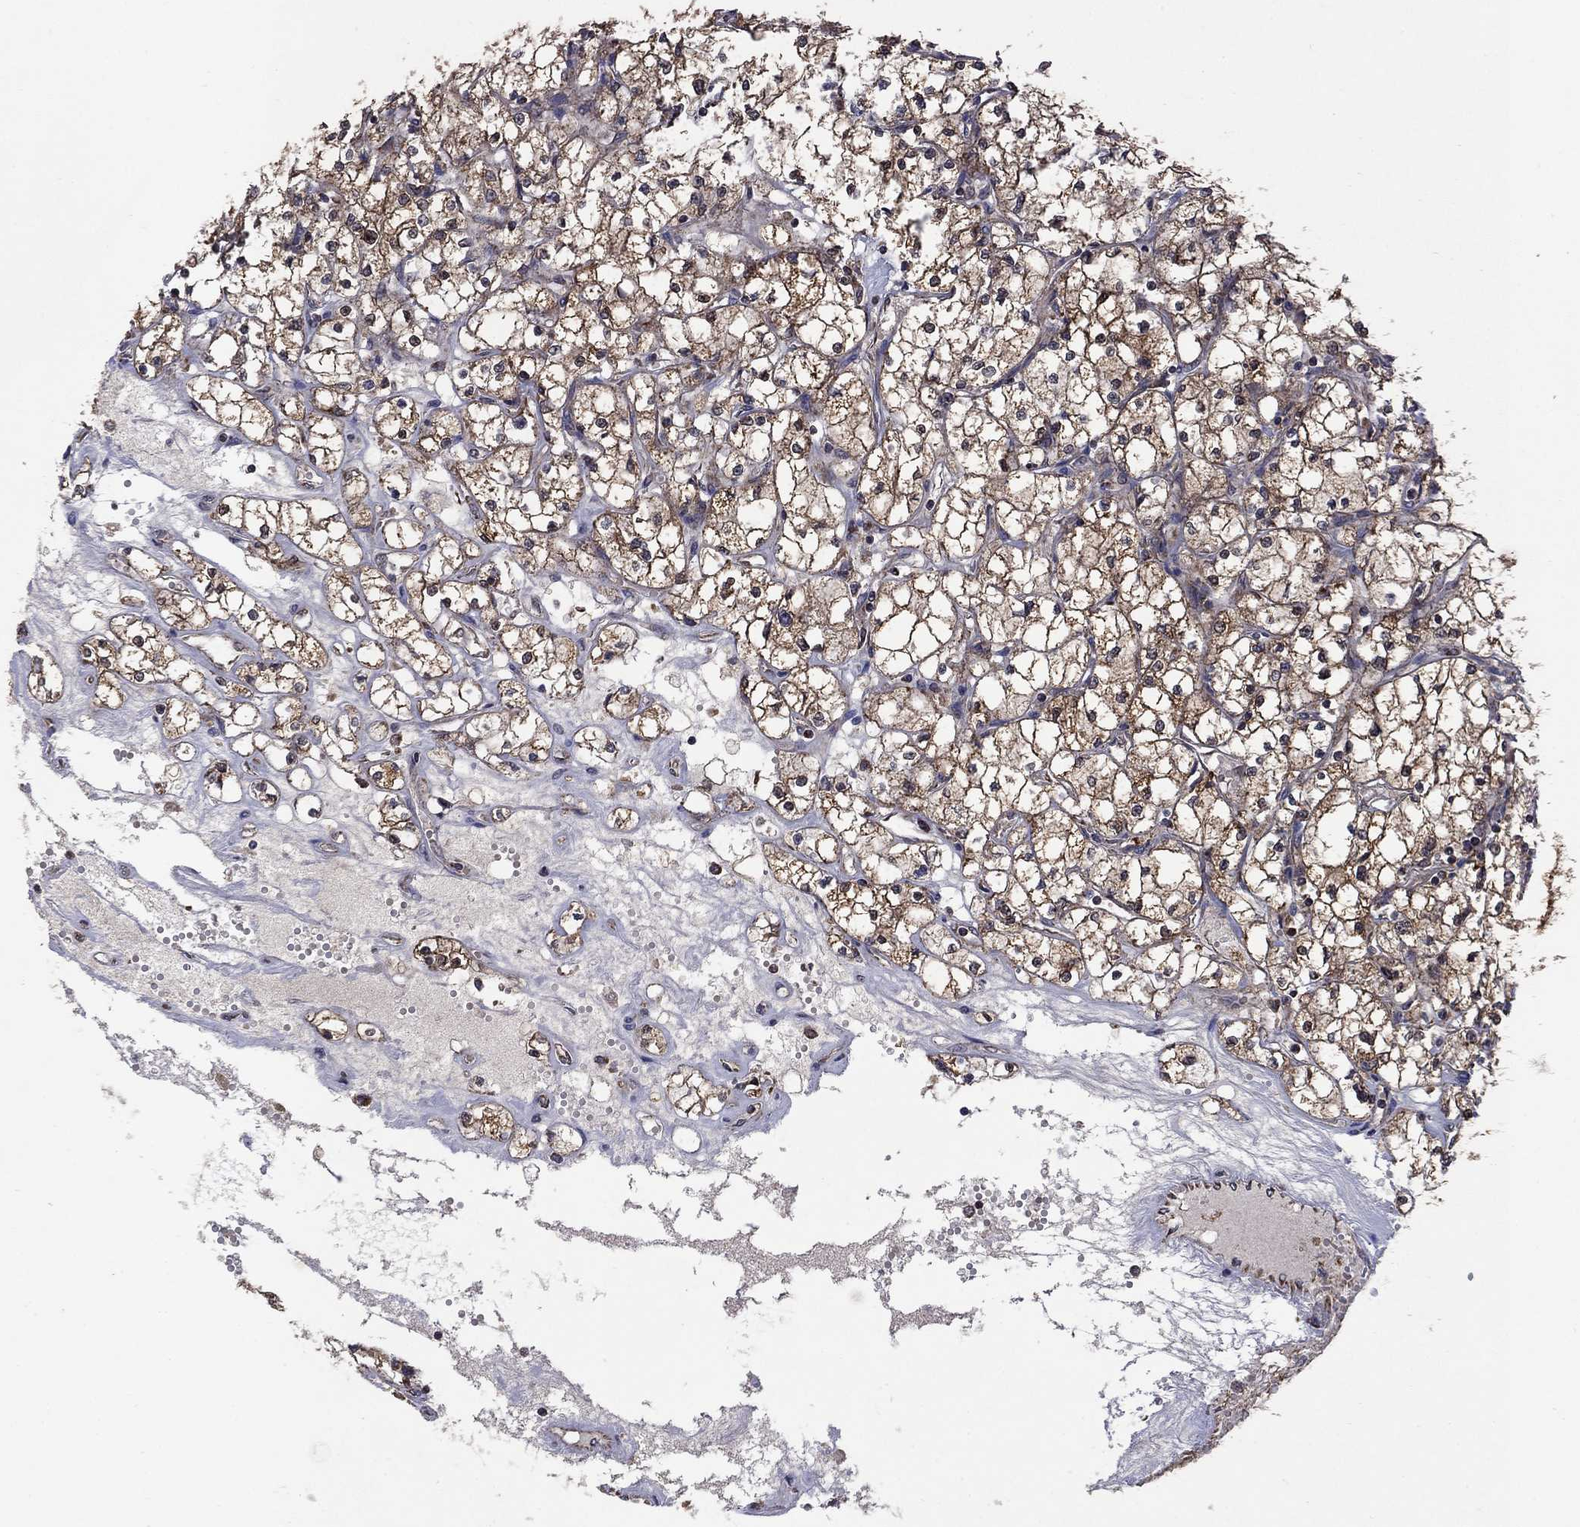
{"staining": {"intensity": "moderate", "quantity": ">75%", "location": "cytoplasmic/membranous"}, "tissue": "renal cancer", "cell_type": "Tumor cells", "image_type": "cancer", "snomed": [{"axis": "morphology", "description": "Adenocarcinoma, NOS"}, {"axis": "topography", "description": "Kidney"}], "caption": "Renal cancer (adenocarcinoma) stained for a protein exhibits moderate cytoplasmic/membranous positivity in tumor cells.", "gene": "DPH1", "patient": {"sex": "male", "age": 67}}